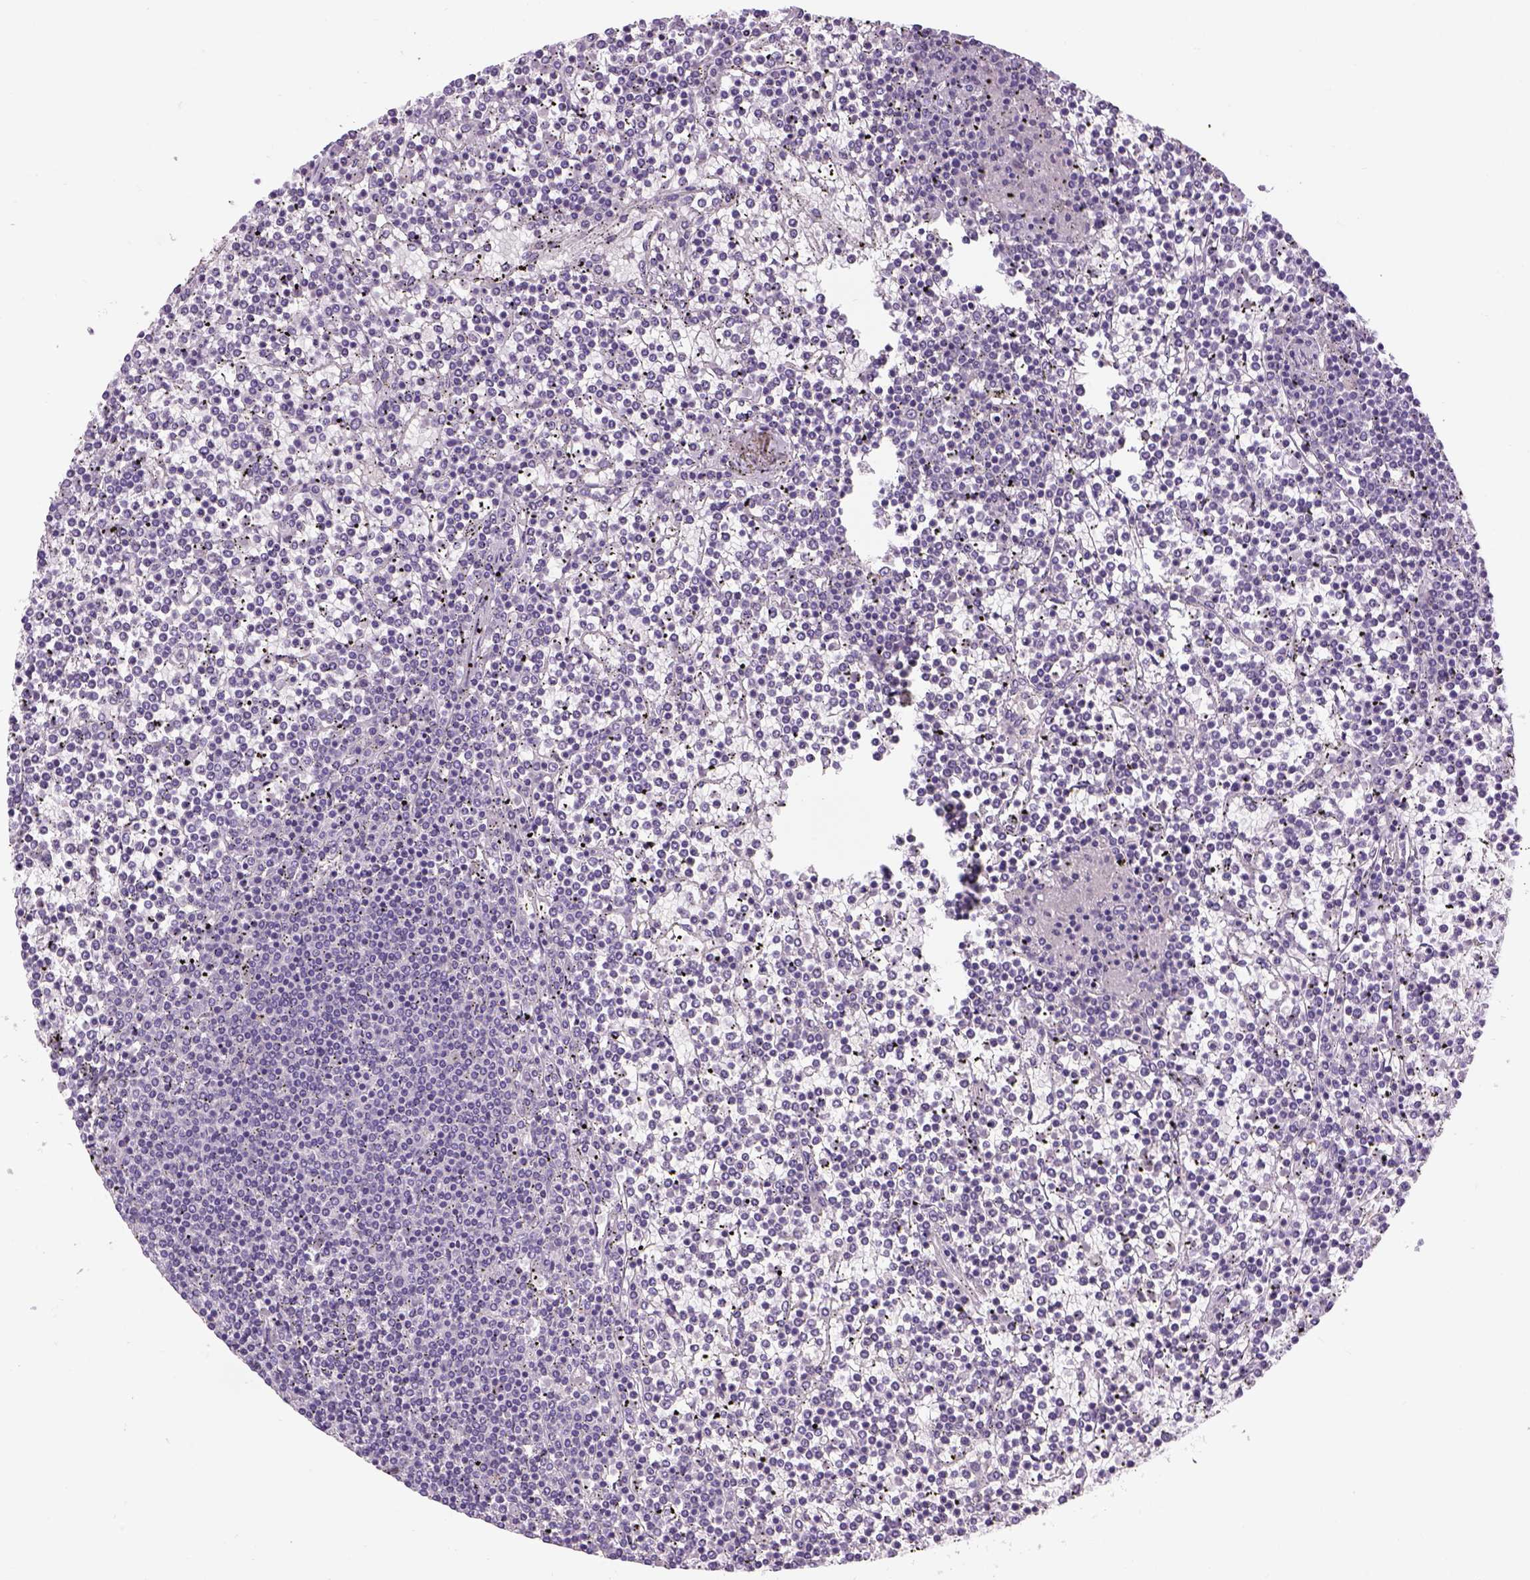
{"staining": {"intensity": "negative", "quantity": "none", "location": "none"}, "tissue": "lymphoma", "cell_type": "Tumor cells", "image_type": "cancer", "snomed": [{"axis": "morphology", "description": "Malignant lymphoma, non-Hodgkin's type, Low grade"}, {"axis": "topography", "description": "Spleen"}], "caption": "An image of lymphoma stained for a protein exhibits no brown staining in tumor cells. Brightfield microscopy of IHC stained with DAB (3,3'-diaminobenzidine) (brown) and hematoxylin (blue), captured at high magnification.", "gene": "DBH", "patient": {"sex": "female", "age": 19}}